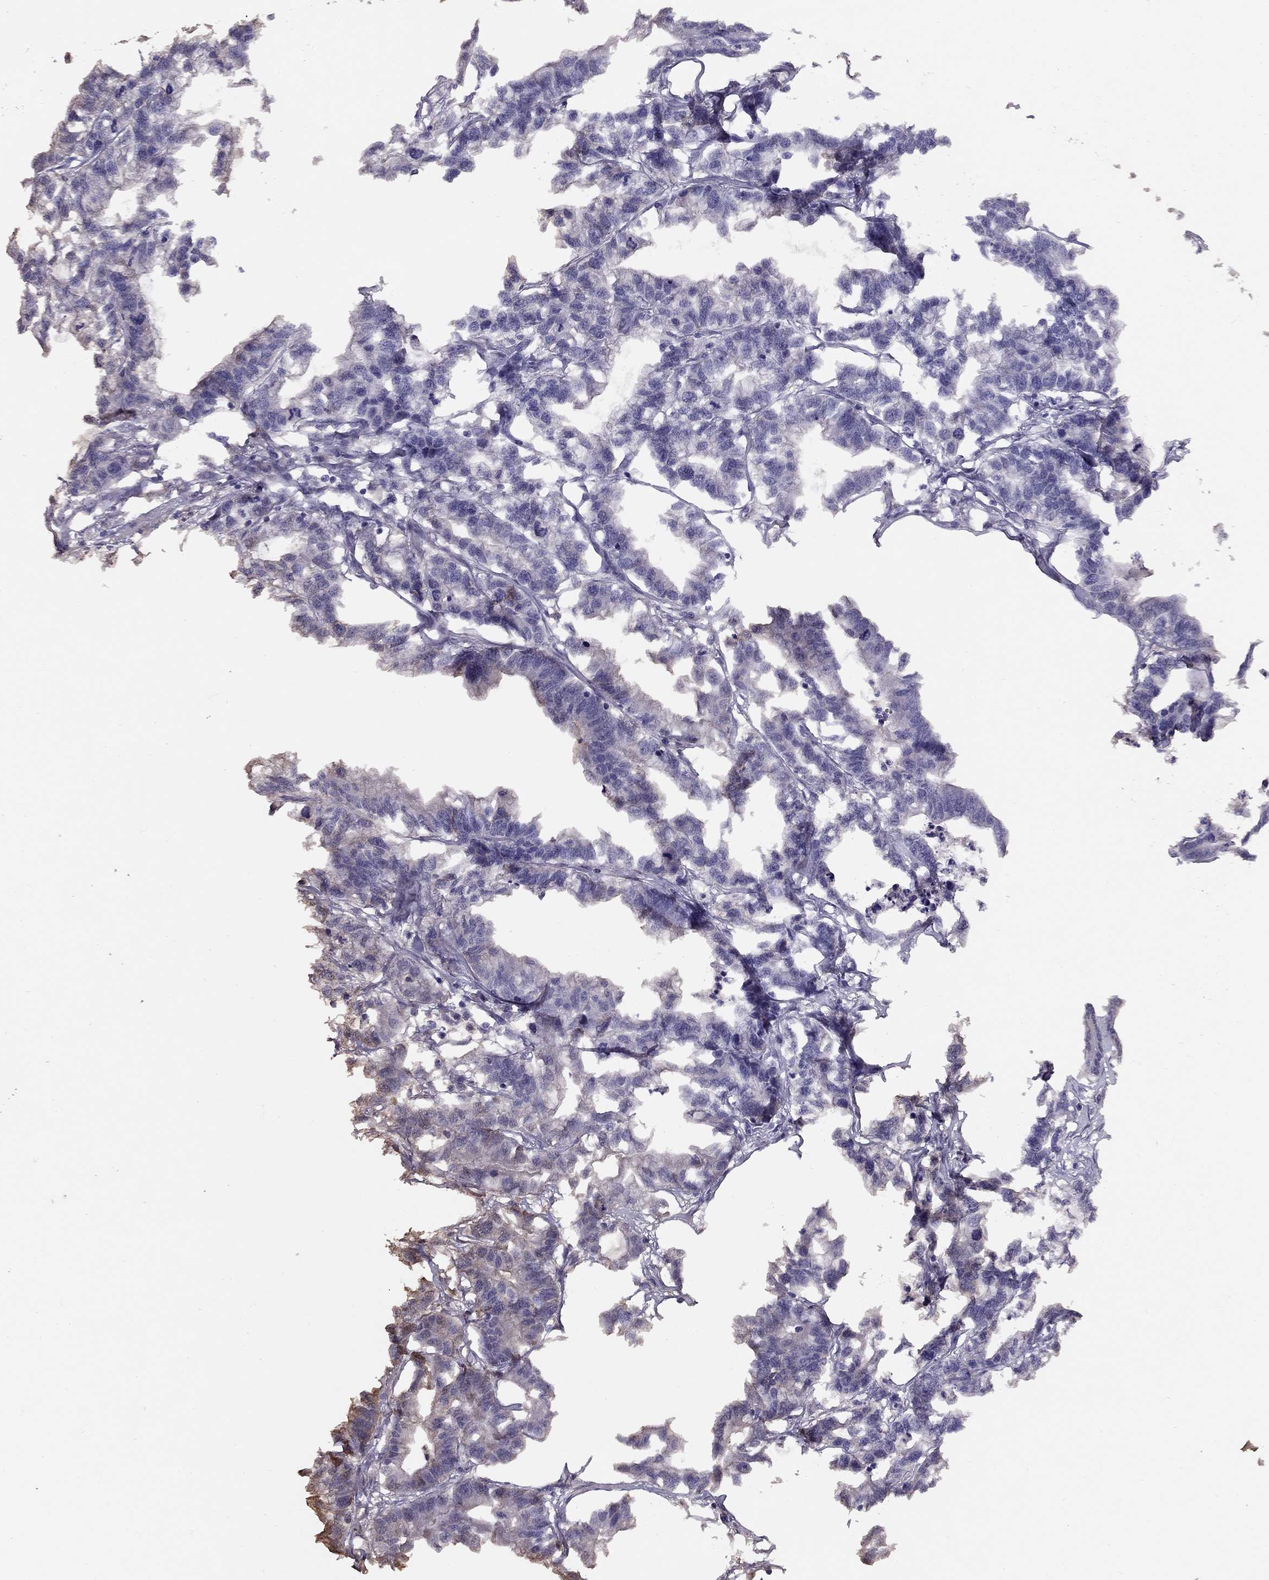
{"staining": {"intensity": "negative", "quantity": "none", "location": "none"}, "tissue": "stomach cancer", "cell_type": "Tumor cells", "image_type": "cancer", "snomed": [{"axis": "morphology", "description": "Adenocarcinoma, NOS"}, {"axis": "topography", "description": "Stomach"}], "caption": "DAB (3,3'-diaminobenzidine) immunohistochemical staining of human stomach cancer exhibits no significant staining in tumor cells.", "gene": "SUN3", "patient": {"sex": "male", "age": 83}}